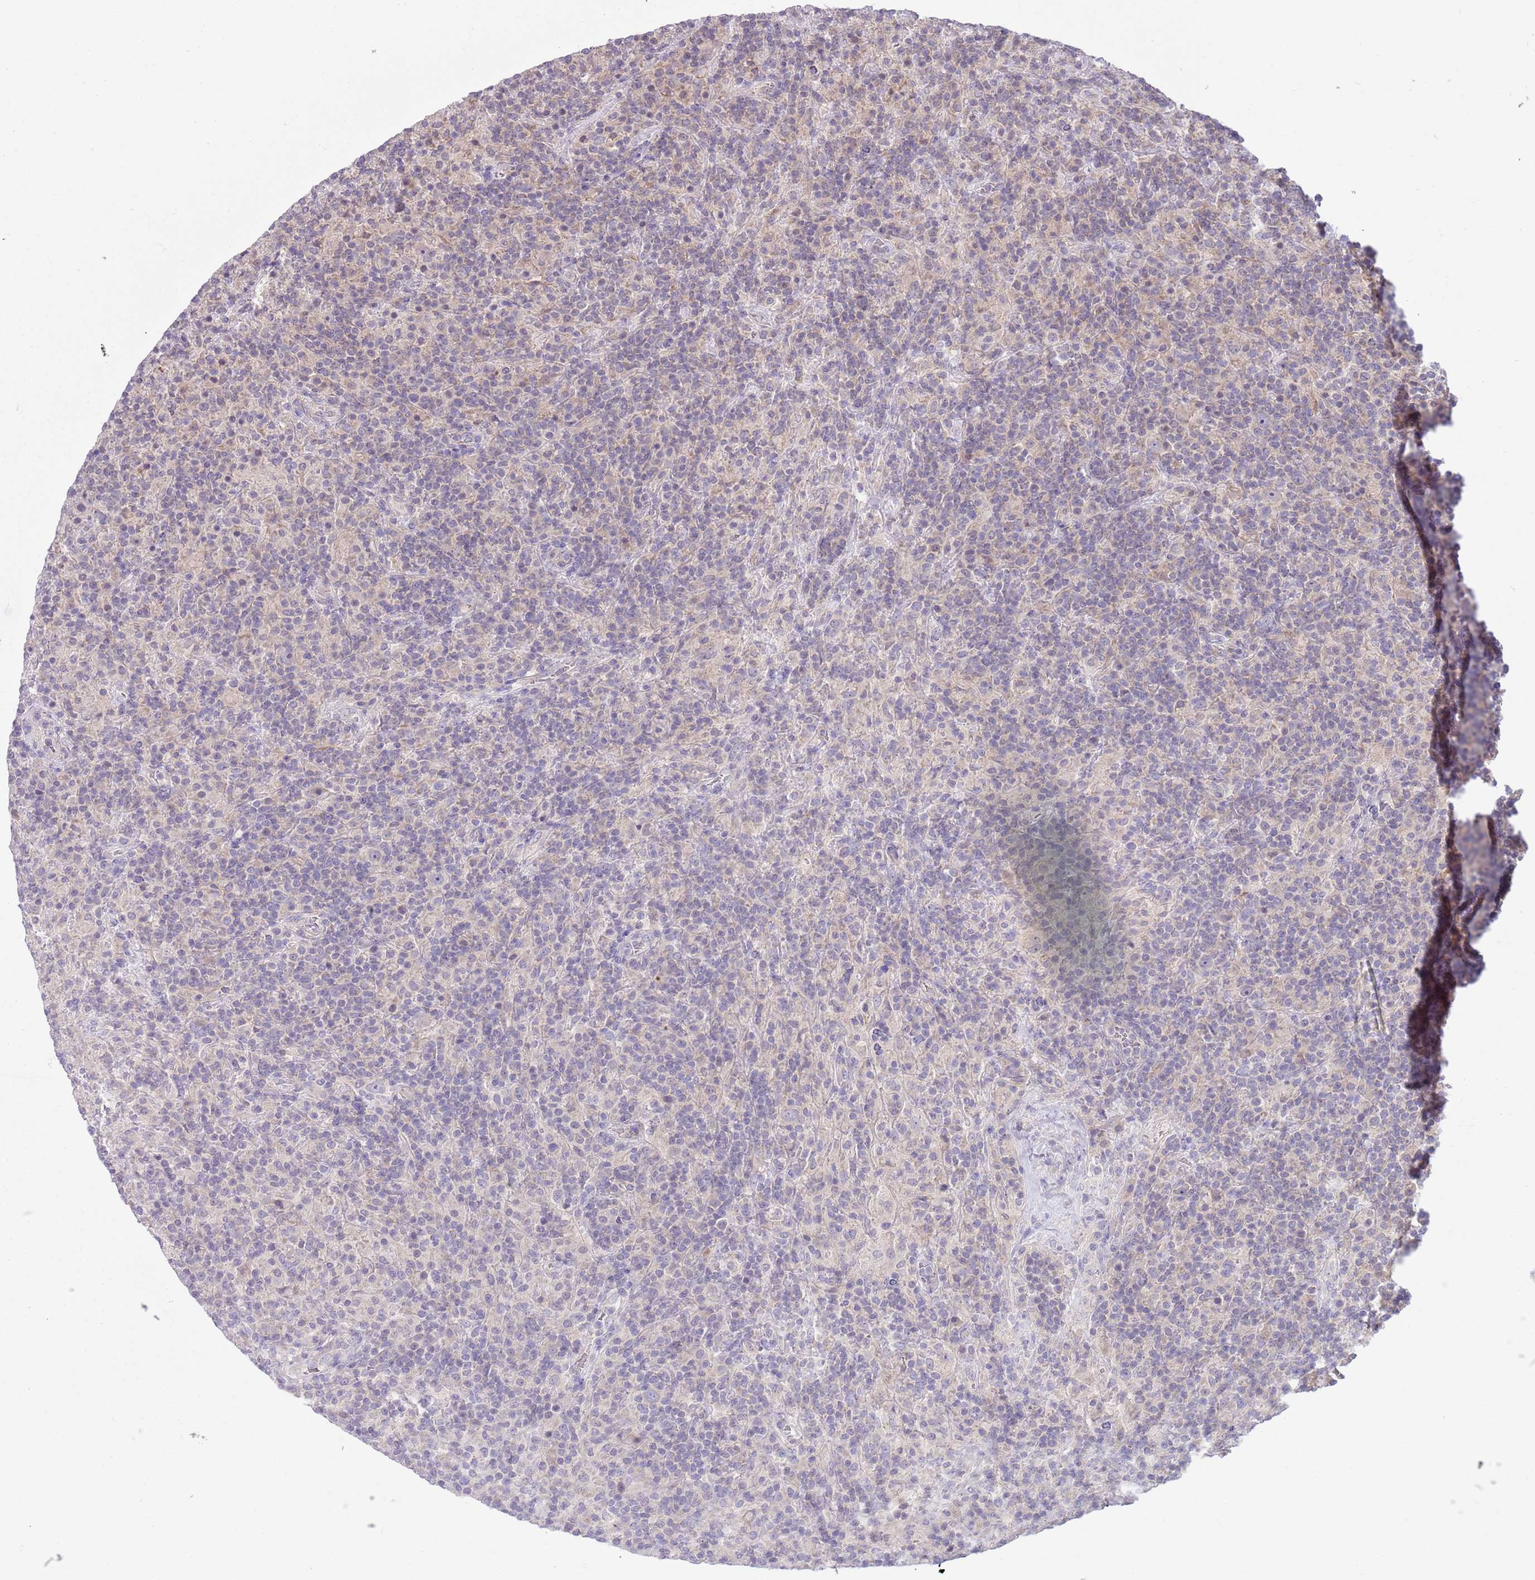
{"staining": {"intensity": "negative", "quantity": "none", "location": "none"}, "tissue": "lymphoma", "cell_type": "Tumor cells", "image_type": "cancer", "snomed": [{"axis": "morphology", "description": "Hodgkin's disease, NOS"}, {"axis": "topography", "description": "Lymph node"}], "caption": "The micrograph demonstrates no staining of tumor cells in lymphoma.", "gene": "SKOR2", "patient": {"sex": "male", "age": 70}}